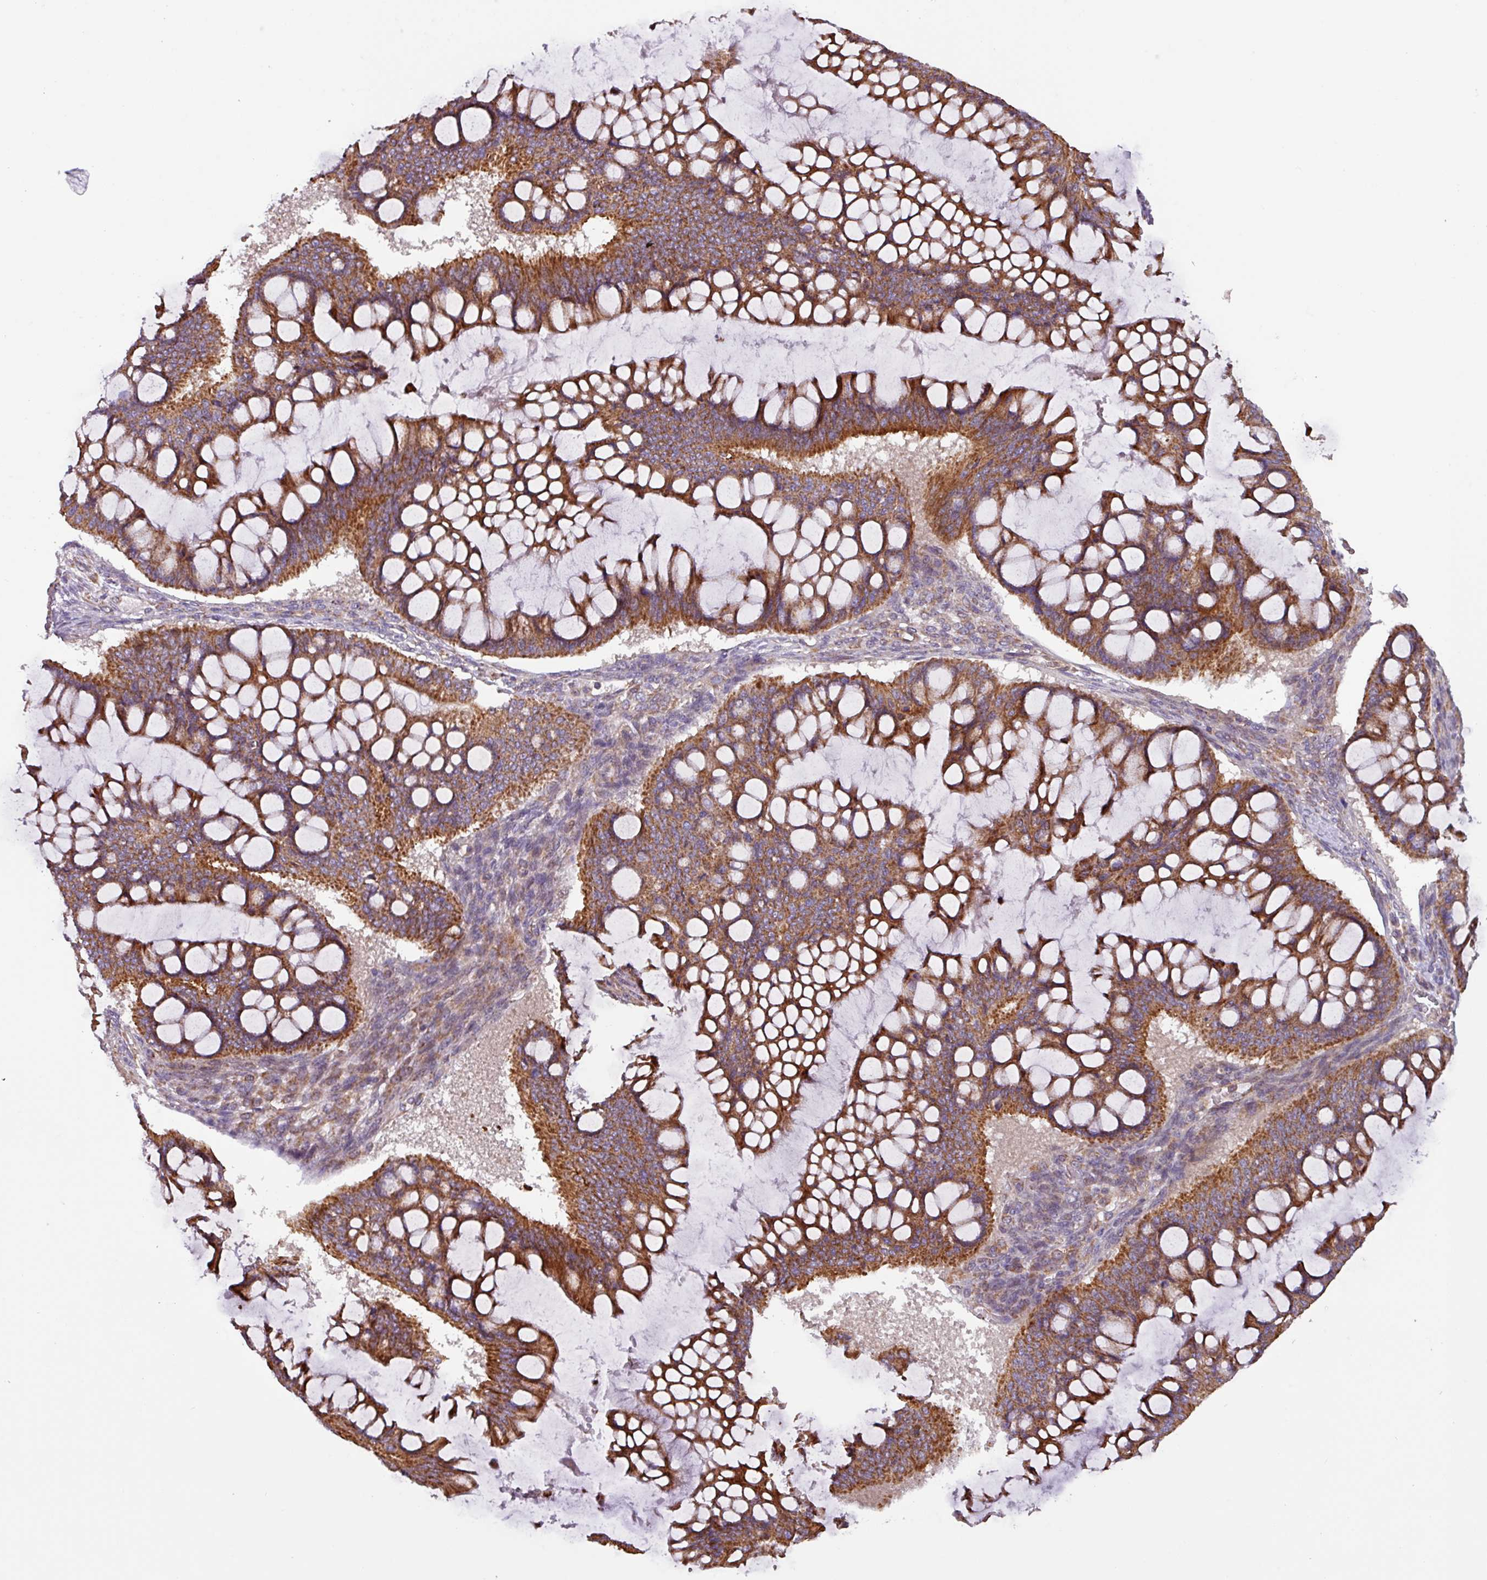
{"staining": {"intensity": "strong", "quantity": ">75%", "location": "cytoplasmic/membranous"}, "tissue": "ovarian cancer", "cell_type": "Tumor cells", "image_type": "cancer", "snomed": [{"axis": "morphology", "description": "Cystadenocarcinoma, mucinous, NOS"}, {"axis": "topography", "description": "Ovary"}], "caption": "Immunohistochemistry (IHC) of ovarian cancer reveals high levels of strong cytoplasmic/membranous staining in about >75% of tumor cells.", "gene": "PLEKHD1", "patient": {"sex": "female", "age": 73}}